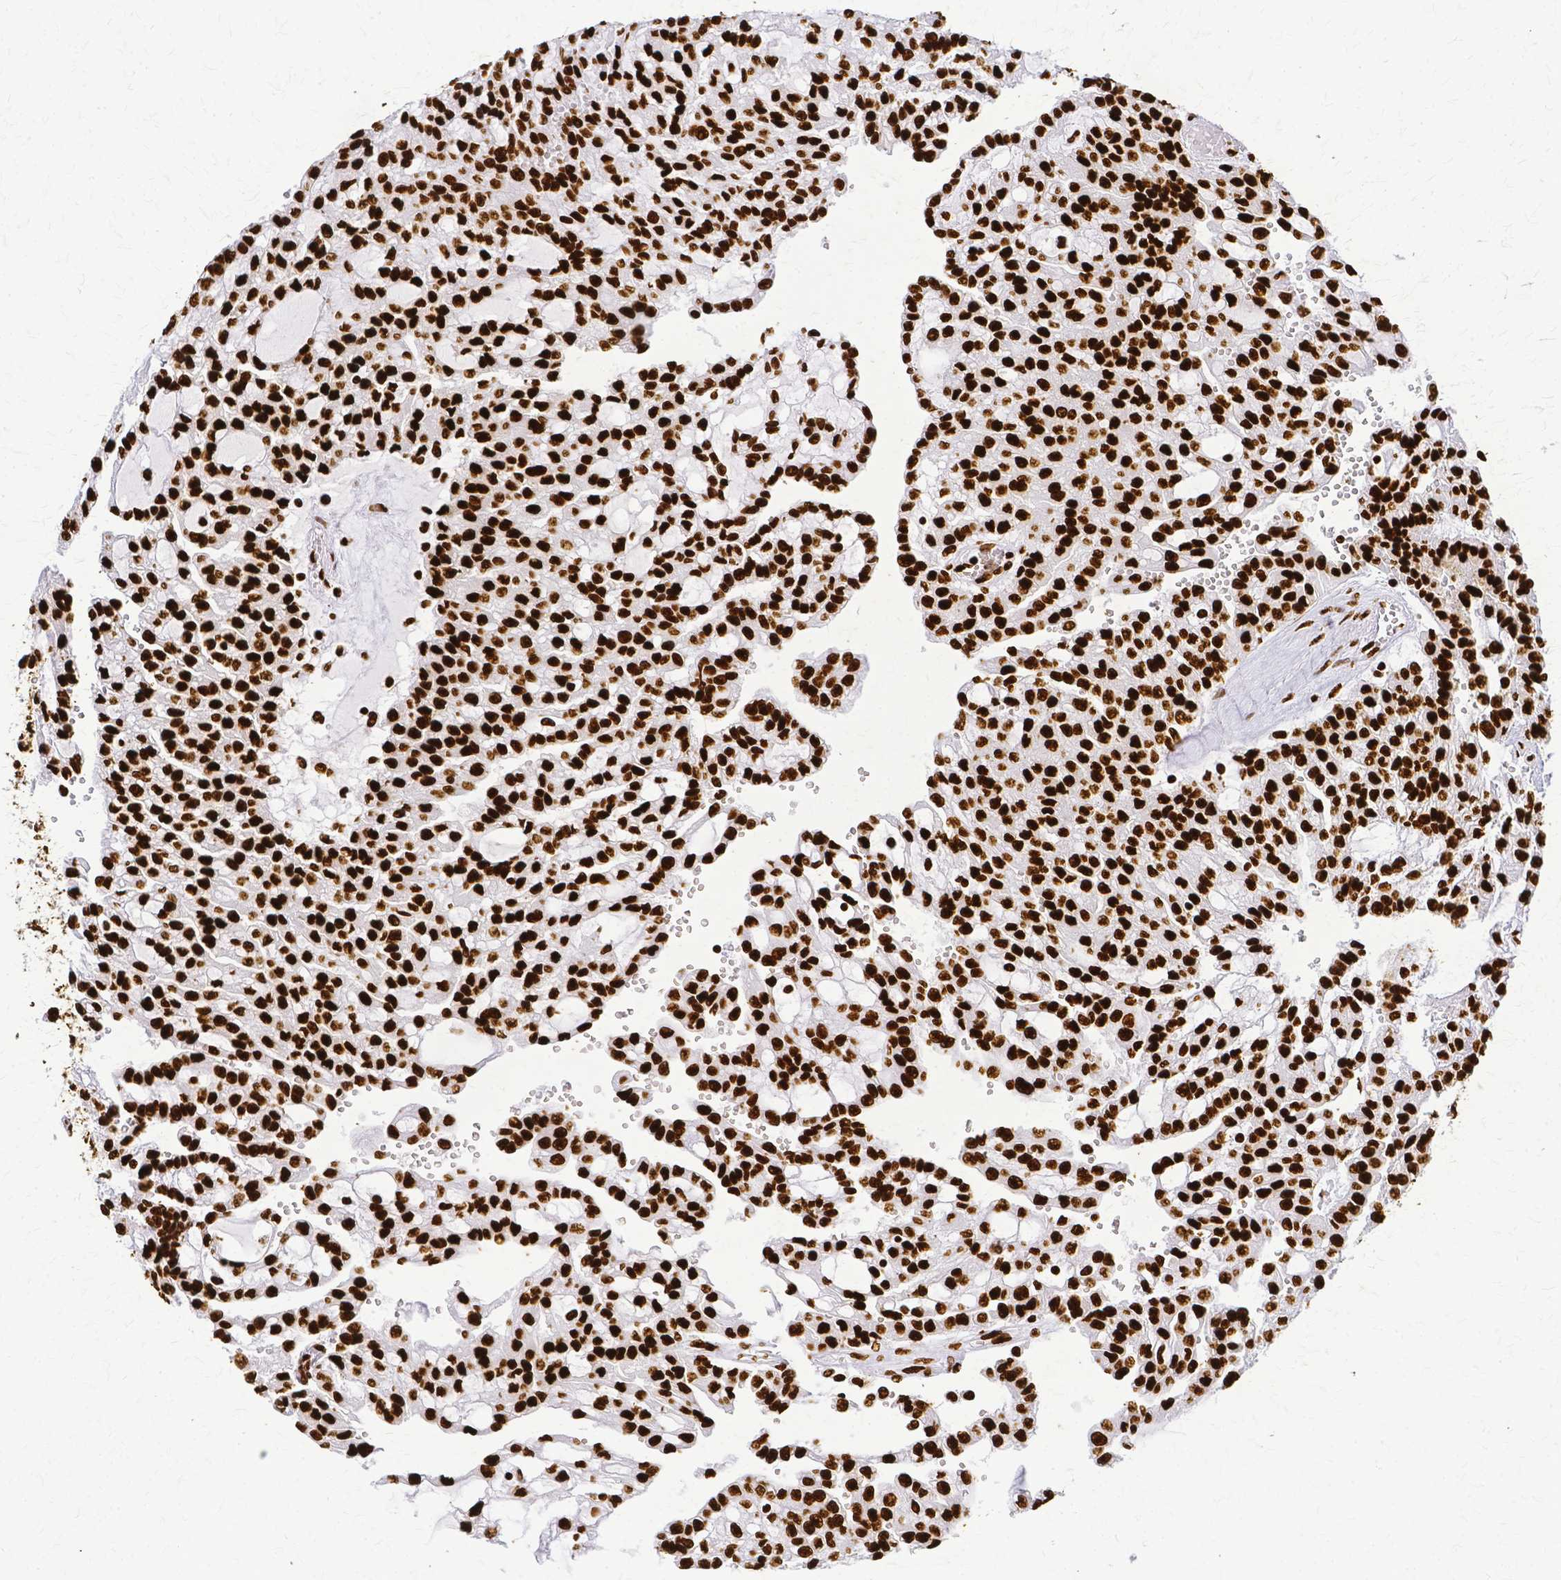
{"staining": {"intensity": "strong", "quantity": ">75%", "location": "nuclear"}, "tissue": "renal cancer", "cell_type": "Tumor cells", "image_type": "cancer", "snomed": [{"axis": "morphology", "description": "Adenocarcinoma, NOS"}, {"axis": "topography", "description": "Kidney"}], "caption": "A photomicrograph of renal cancer stained for a protein displays strong nuclear brown staining in tumor cells. (brown staining indicates protein expression, while blue staining denotes nuclei).", "gene": "SFPQ", "patient": {"sex": "male", "age": 63}}